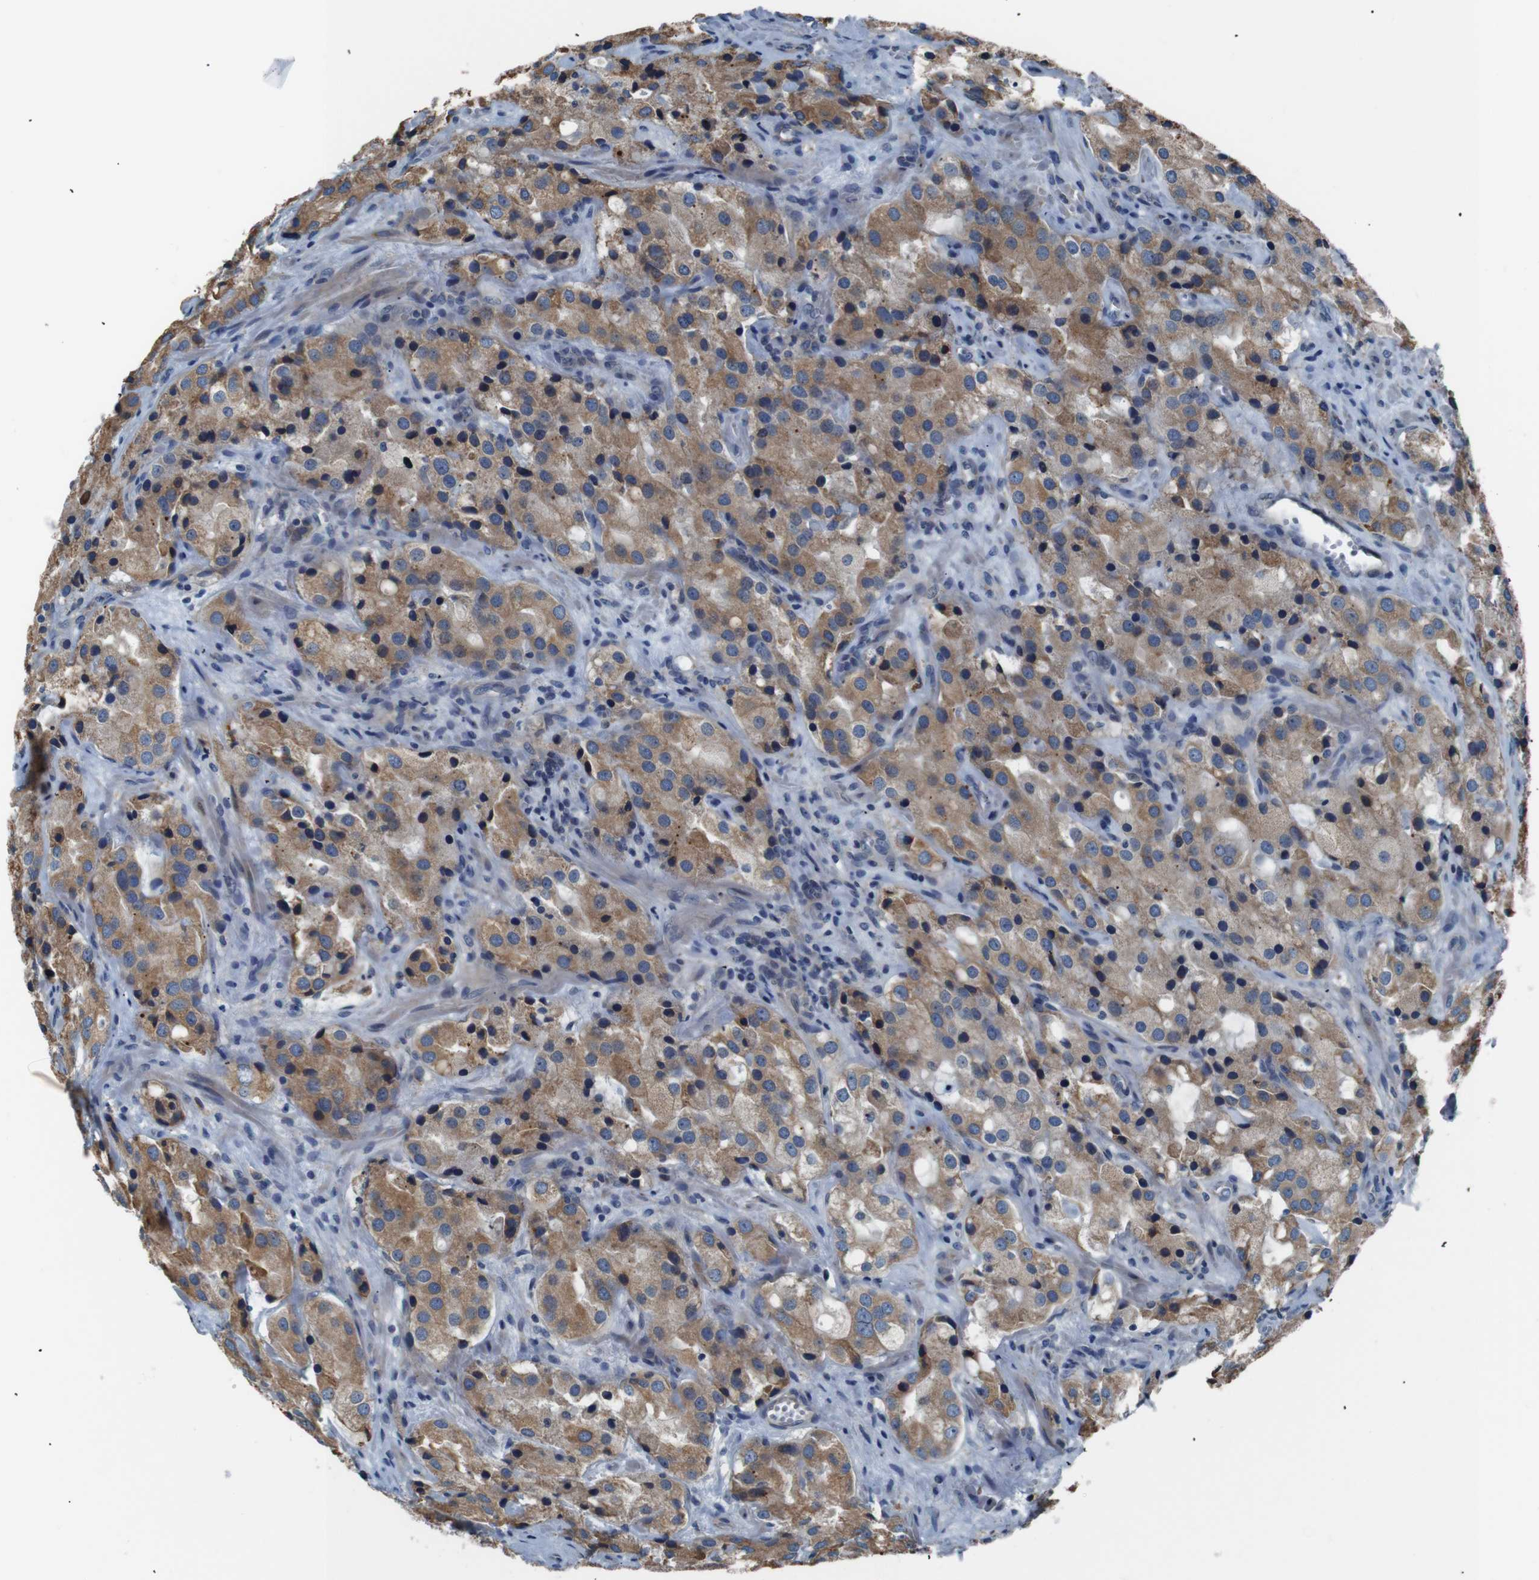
{"staining": {"intensity": "moderate", "quantity": ">75%", "location": "cytoplasmic/membranous"}, "tissue": "prostate cancer", "cell_type": "Tumor cells", "image_type": "cancer", "snomed": [{"axis": "morphology", "description": "Adenocarcinoma, High grade"}, {"axis": "topography", "description": "Prostate"}], "caption": "Immunohistochemistry micrograph of human prostate cancer stained for a protein (brown), which demonstrates medium levels of moderate cytoplasmic/membranous staining in approximately >75% of tumor cells.", "gene": "SIGMAR1", "patient": {"sex": "male", "age": 70}}